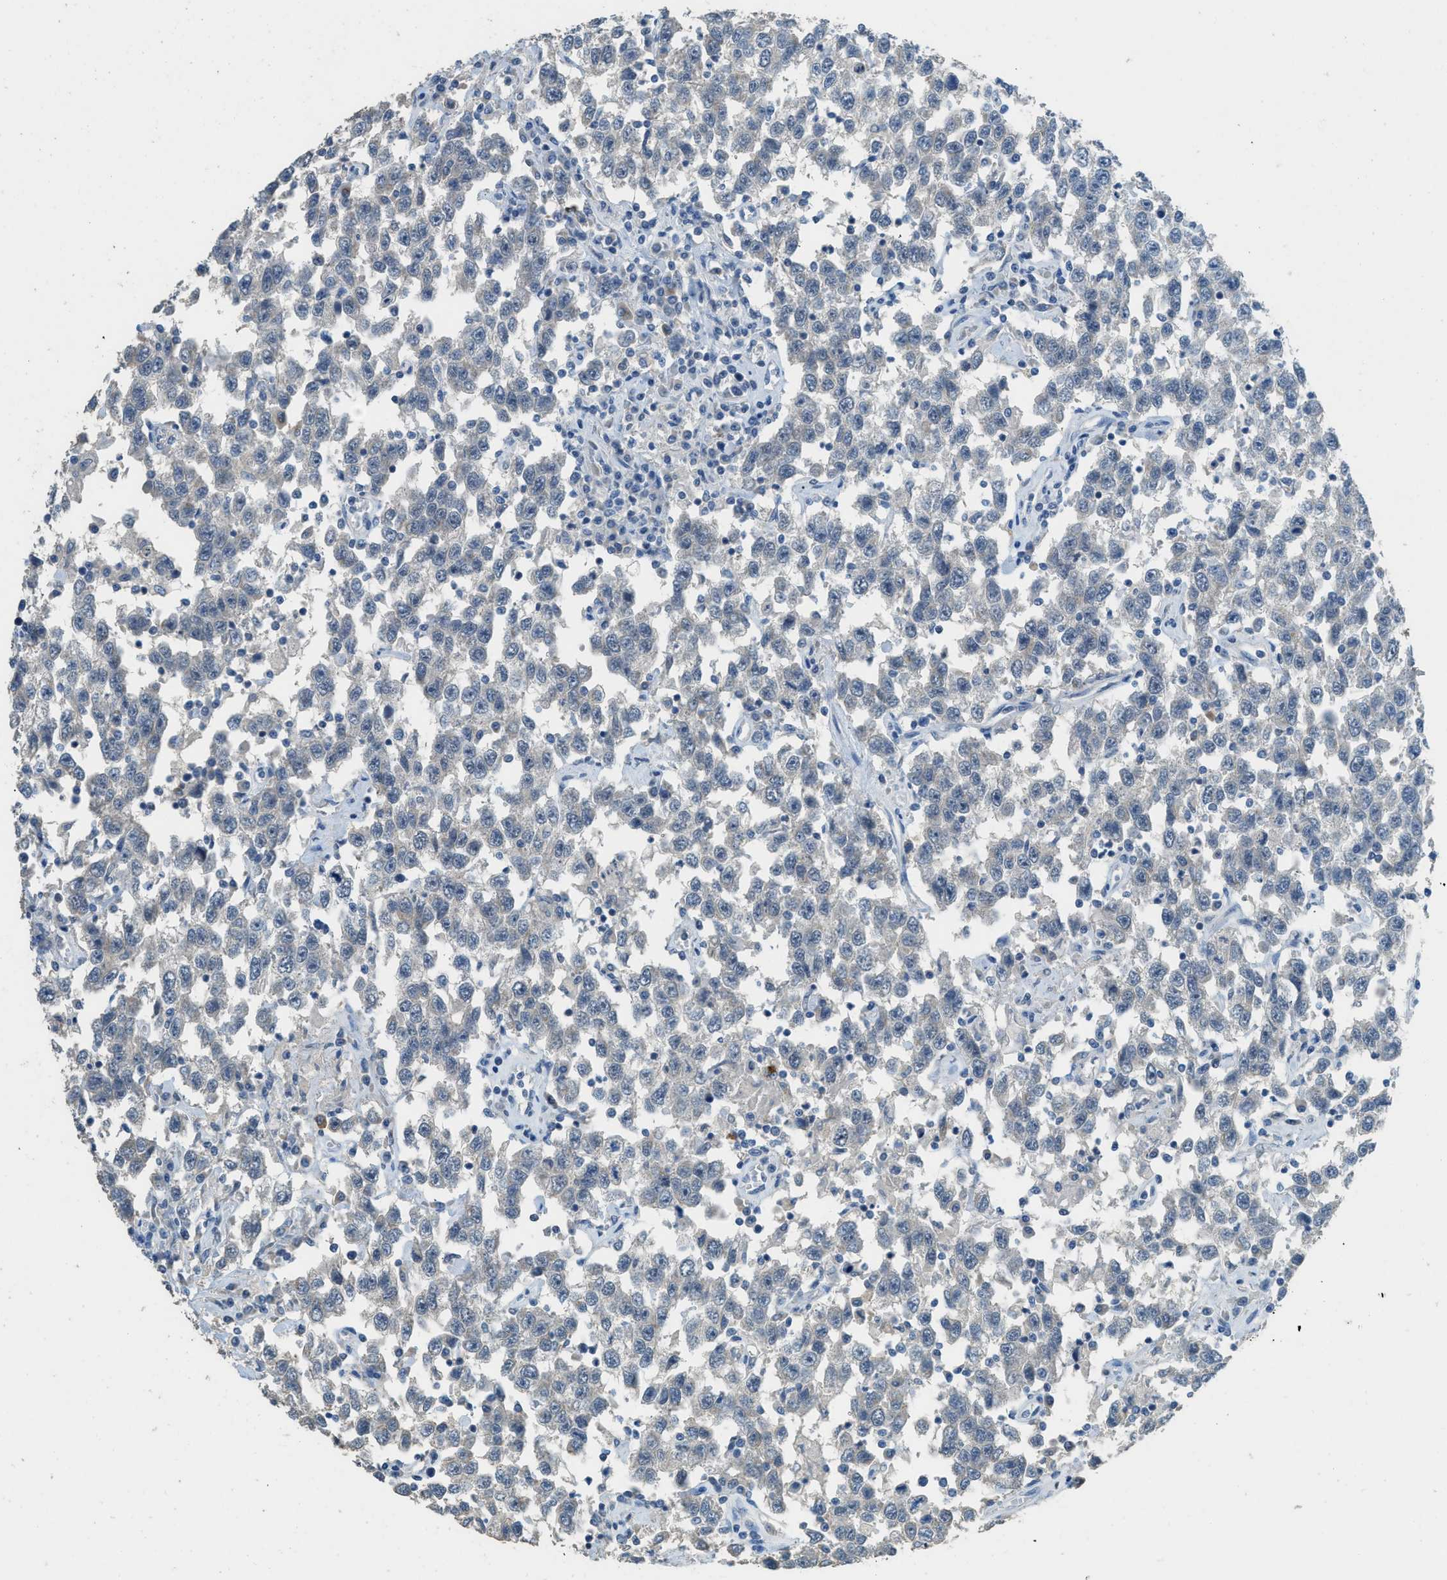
{"staining": {"intensity": "negative", "quantity": "none", "location": "none"}, "tissue": "testis cancer", "cell_type": "Tumor cells", "image_type": "cancer", "snomed": [{"axis": "morphology", "description": "Seminoma, NOS"}, {"axis": "topography", "description": "Testis"}], "caption": "Tumor cells are negative for brown protein staining in testis cancer.", "gene": "TIMD4", "patient": {"sex": "male", "age": 41}}